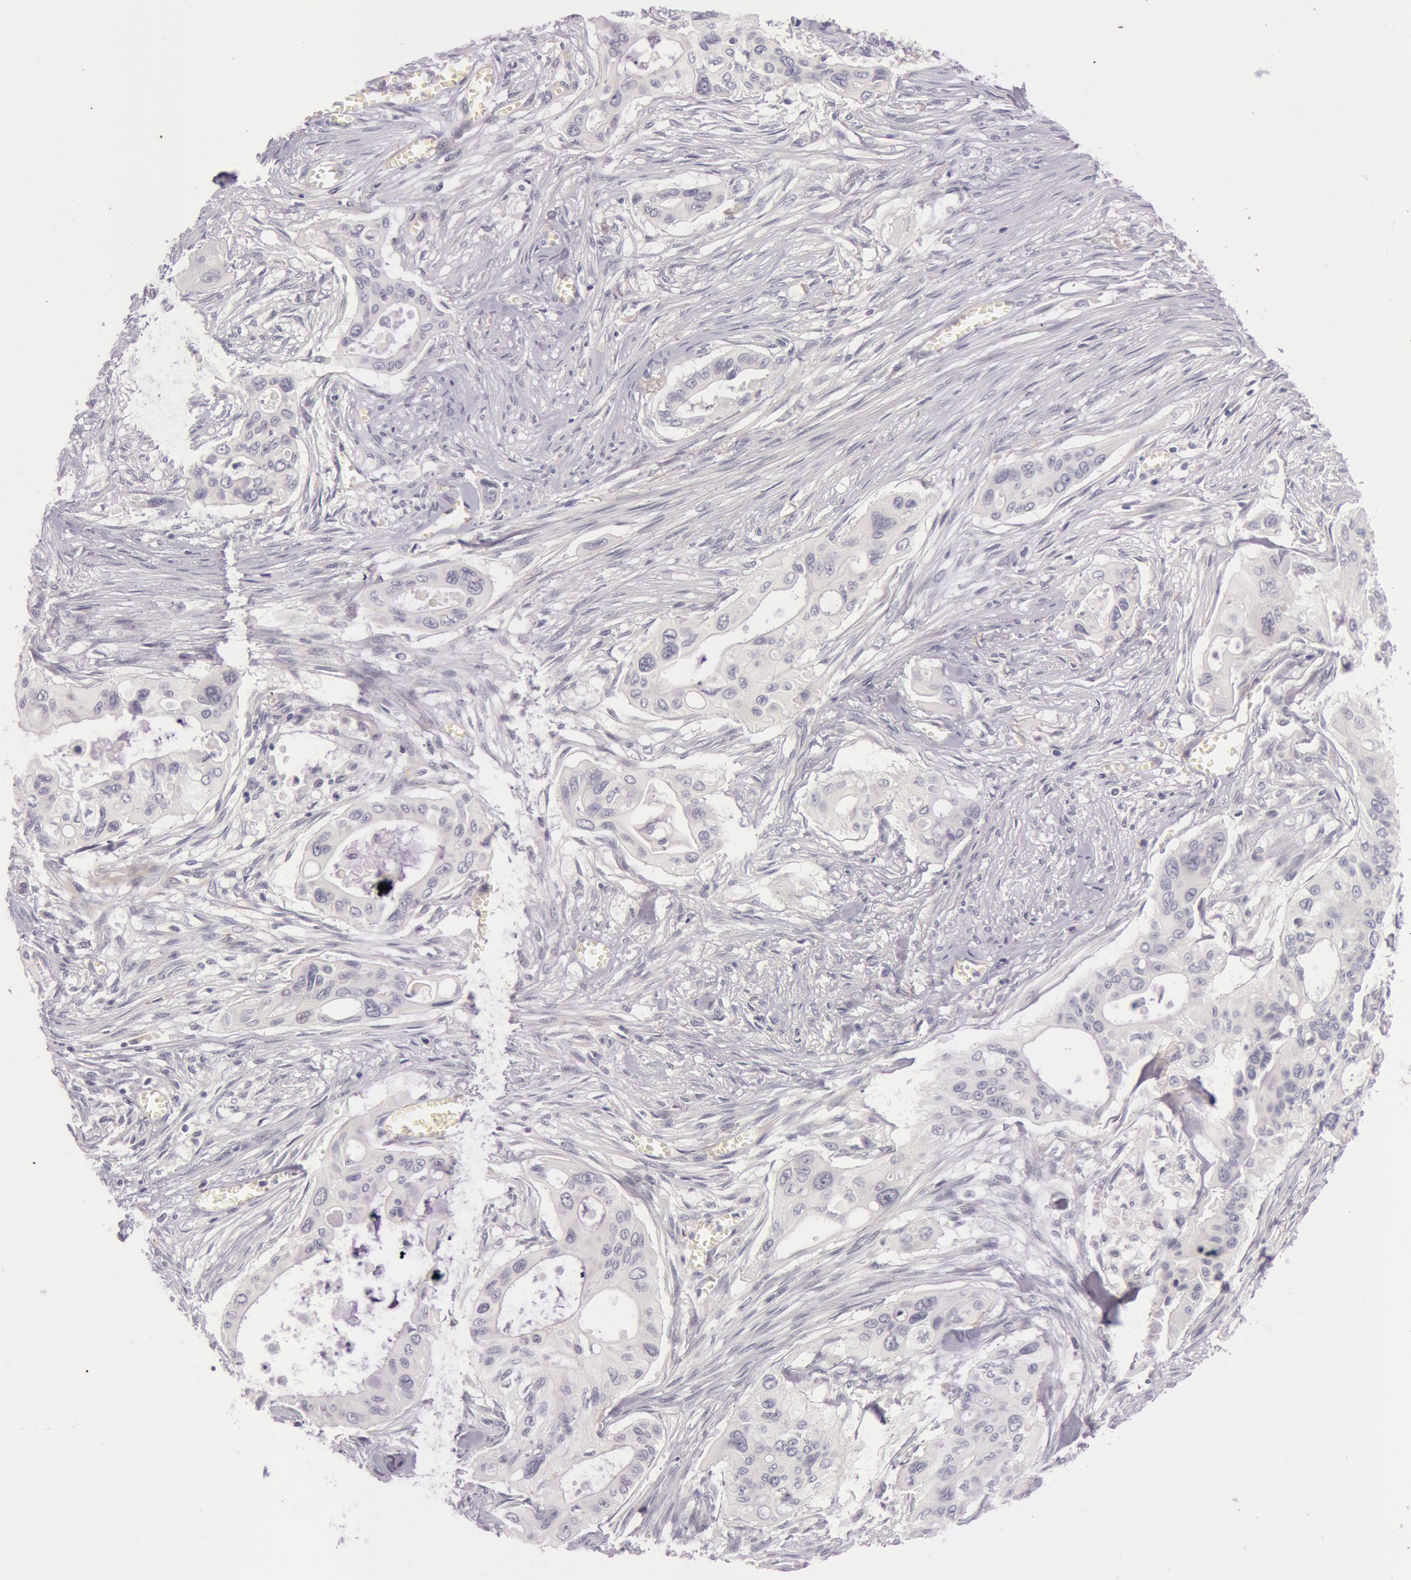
{"staining": {"intensity": "negative", "quantity": "none", "location": "none"}, "tissue": "pancreatic cancer", "cell_type": "Tumor cells", "image_type": "cancer", "snomed": [{"axis": "morphology", "description": "Adenocarcinoma, NOS"}, {"axis": "topography", "description": "Pancreas"}], "caption": "Immunohistochemistry (IHC) photomicrograph of neoplastic tissue: human pancreatic cancer stained with DAB (3,3'-diaminobenzidine) displays no significant protein expression in tumor cells. Nuclei are stained in blue.", "gene": "RBMY1F", "patient": {"sex": "male", "age": 77}}